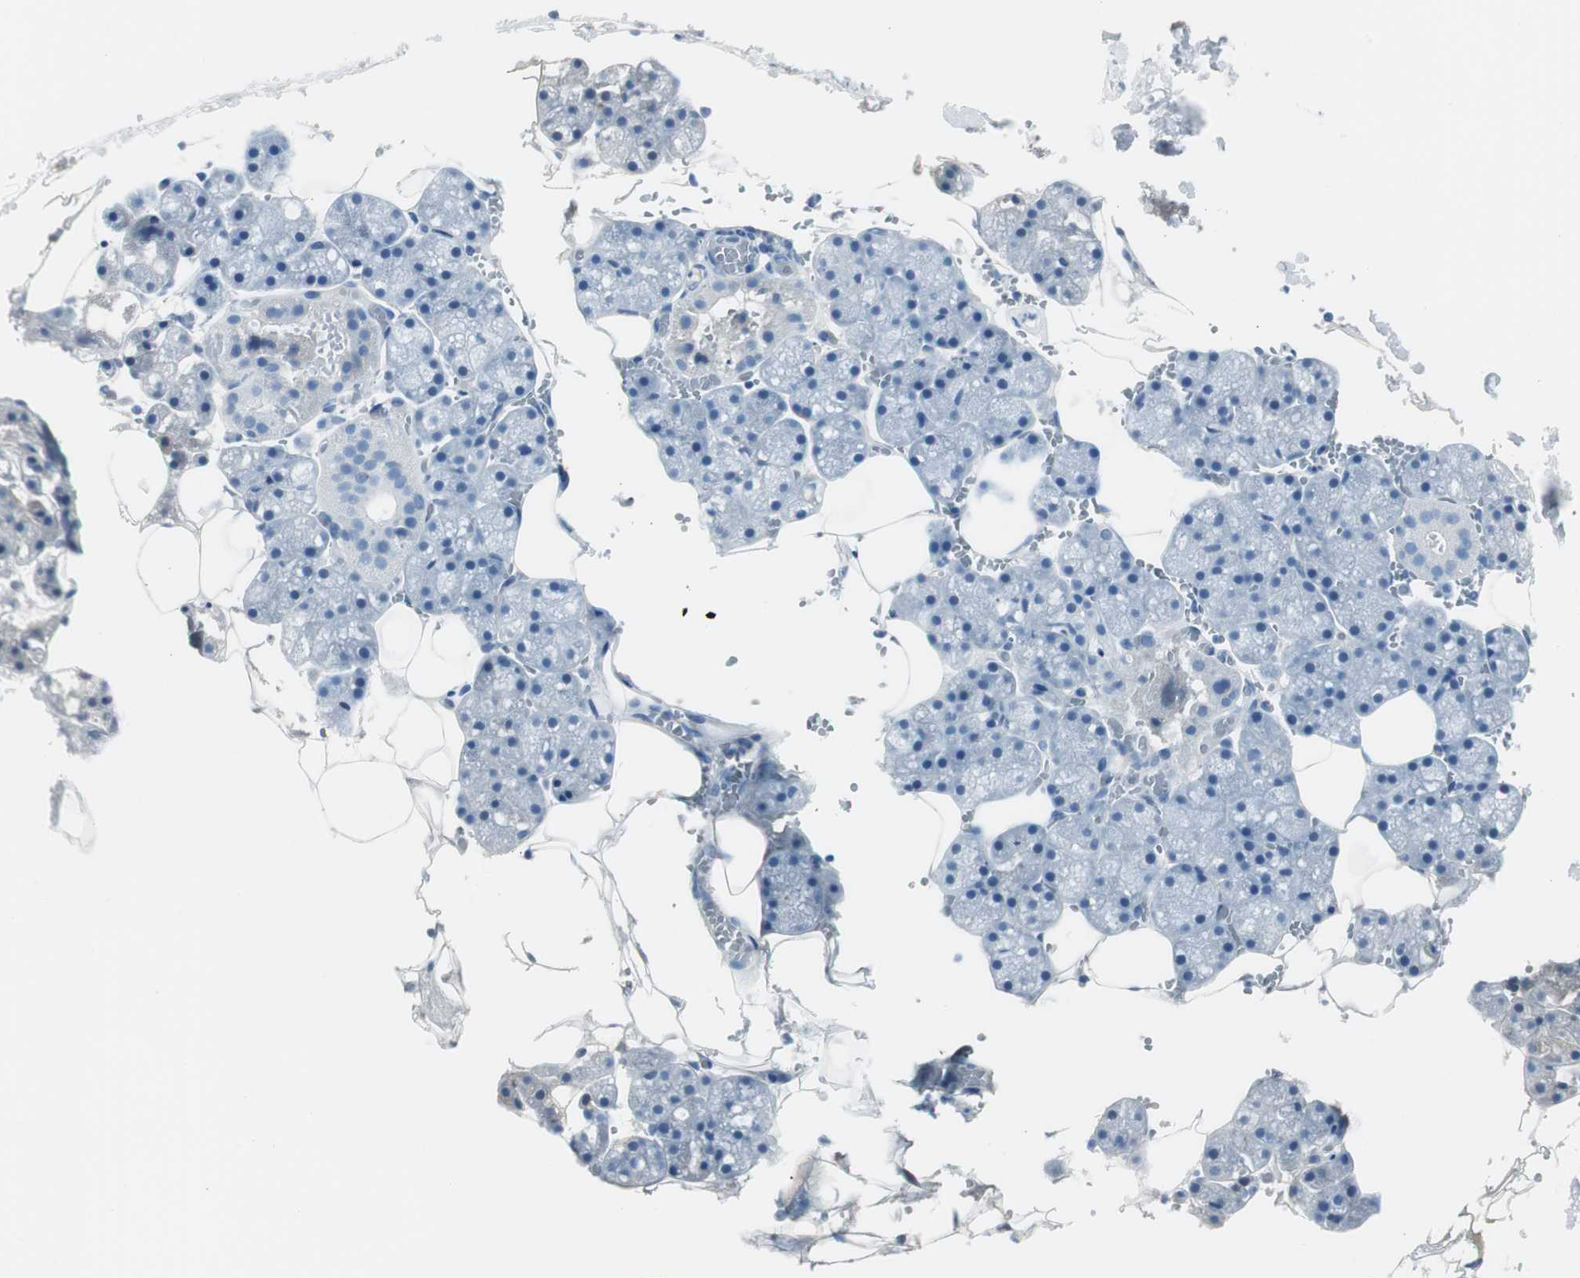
{"staining": {"intensity": "negative", "quantity": "none", "location": "none"}, "tissue": "salivary gland", "cell_type": "Glandular cells", "image_type": "normal", "snomed": [{"axis": "morphology", "description": "Normal tissue, NOS"}, {"axis": "topography", "description": "Salivary gland"}], "caption": "Glandular cells are negative for protein expression in benign human salivary gland. (DAB (3,3'-diaminobenzidine) IHC with hematoxylin counter stain).", "gene": "SERPINF1", "patient": {"sex": "male", "age": 62}}